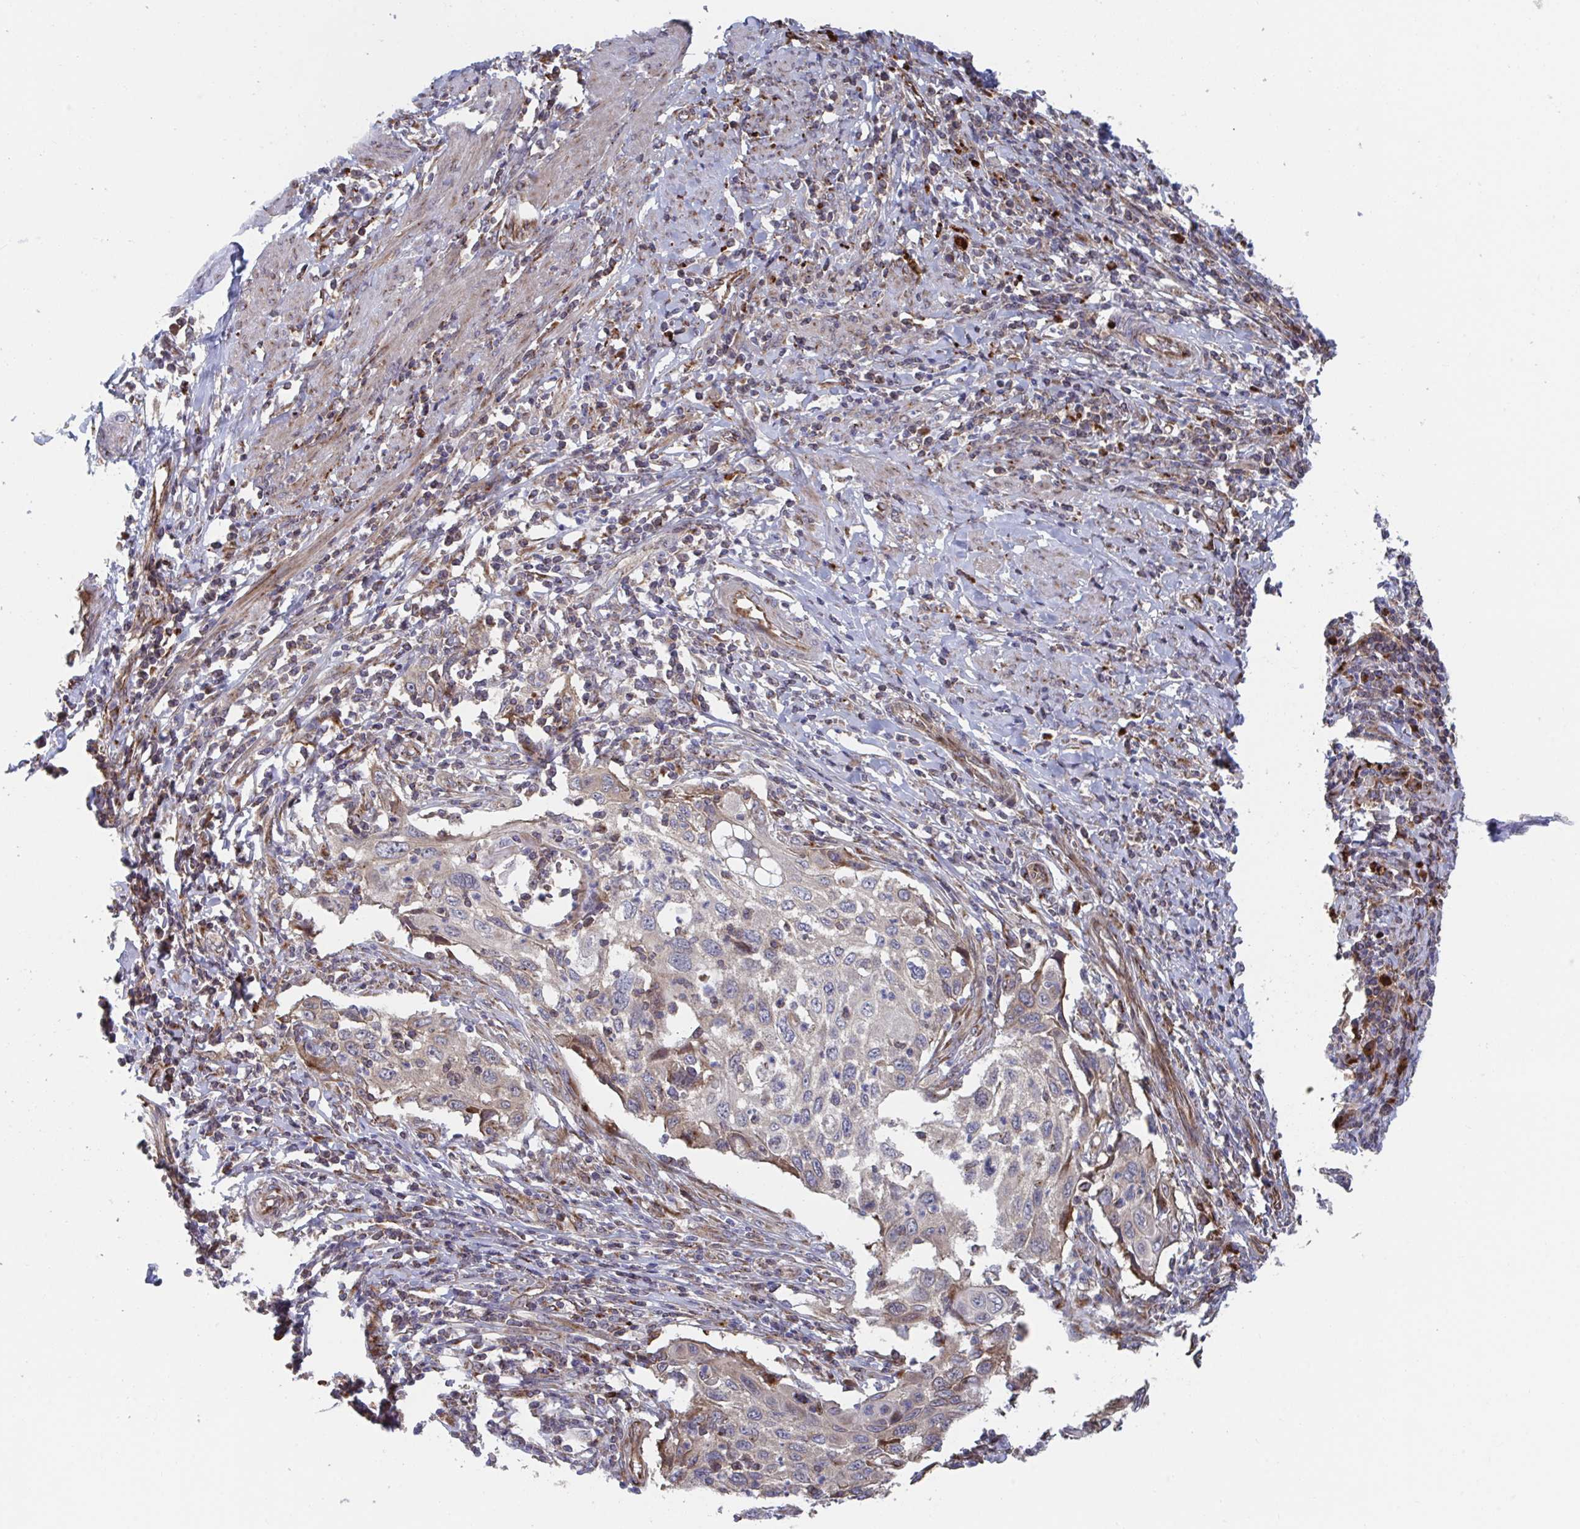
{"staining": {"intensity": "negative", "quantity": "none", "location": "none"}, "tissue": "cervical cancer", "cell_type": "Tumor cells", "image_type": "cancer", "snomed": [{"axis": "morphology", "description": "Squamous cell carcinoma, NOS"}, {"axis": "topography", "description": "Cervix"}], "caption": "A high-resolution micrograph shows immunohistochemistry (IHC) staining of cervical cancer (squamous cell carcinoma), which reveals no significant positivity in tumor cells.", "gene": "FJX1", "patient": {"sex": "female", "age": 70}}